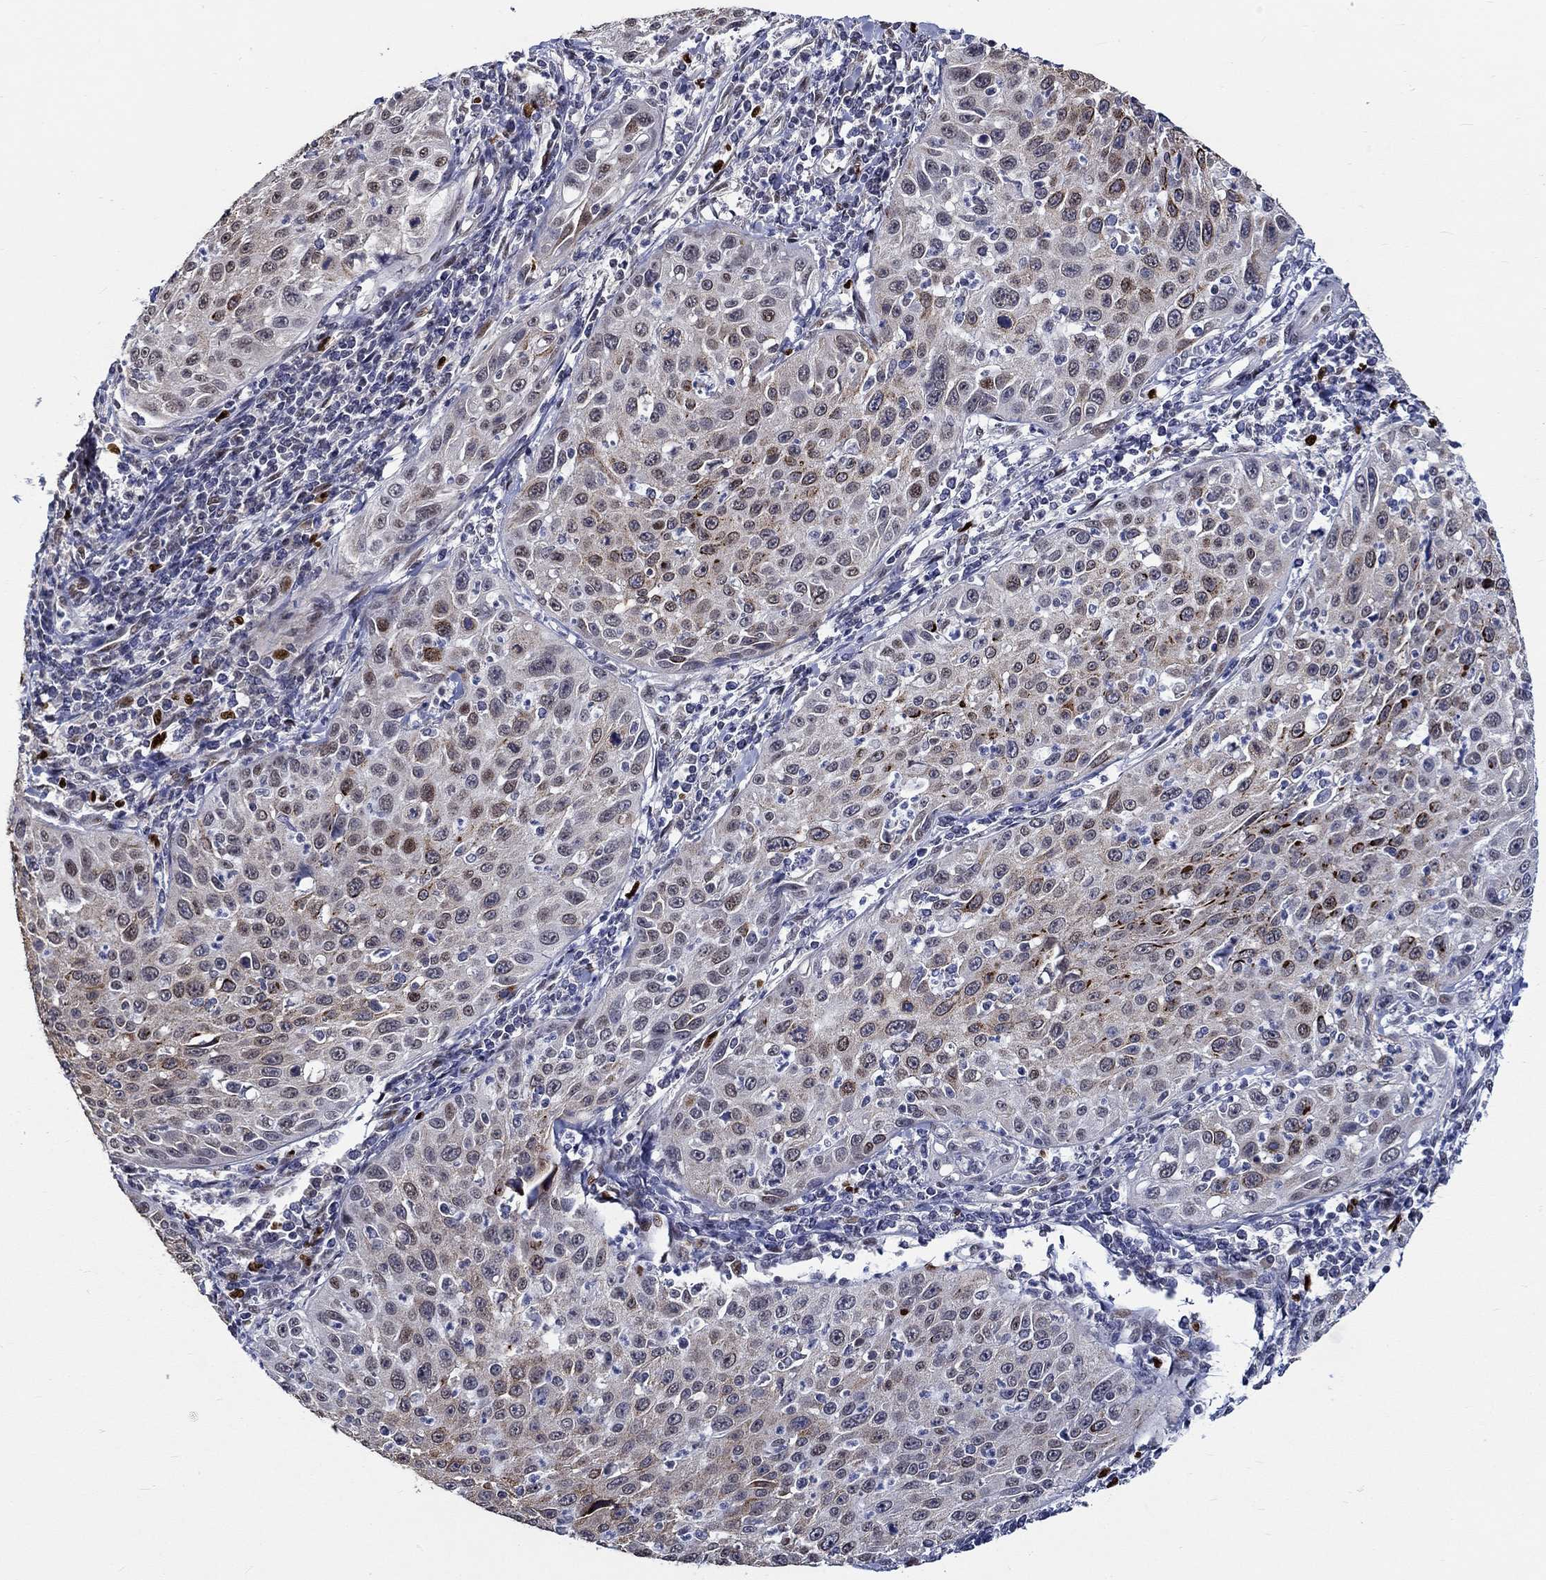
{"staining": {"intensity": "moderate", "quantity": "<25%", "location": "cytoplasmic/membranous,nuclear"}, "tissue": "cervical cancer", "cell_type": "Tumor cells", "image_type": "cancer", "snomed": [{"axis": "morphology", "description": "Squamous cell carcinoma, NOS"}, {"axis": "topography", "description": "Cervix"}], "caption": "About <25% of tumor cells in human squamous cell carcinoma (cervical) show moderate cytoplasmic/membranous and nuclear protein staining as visualized by brown immunohistochemical staining.", "gene": "GATA2", "patient": {"sex": "female", "age": 26}}